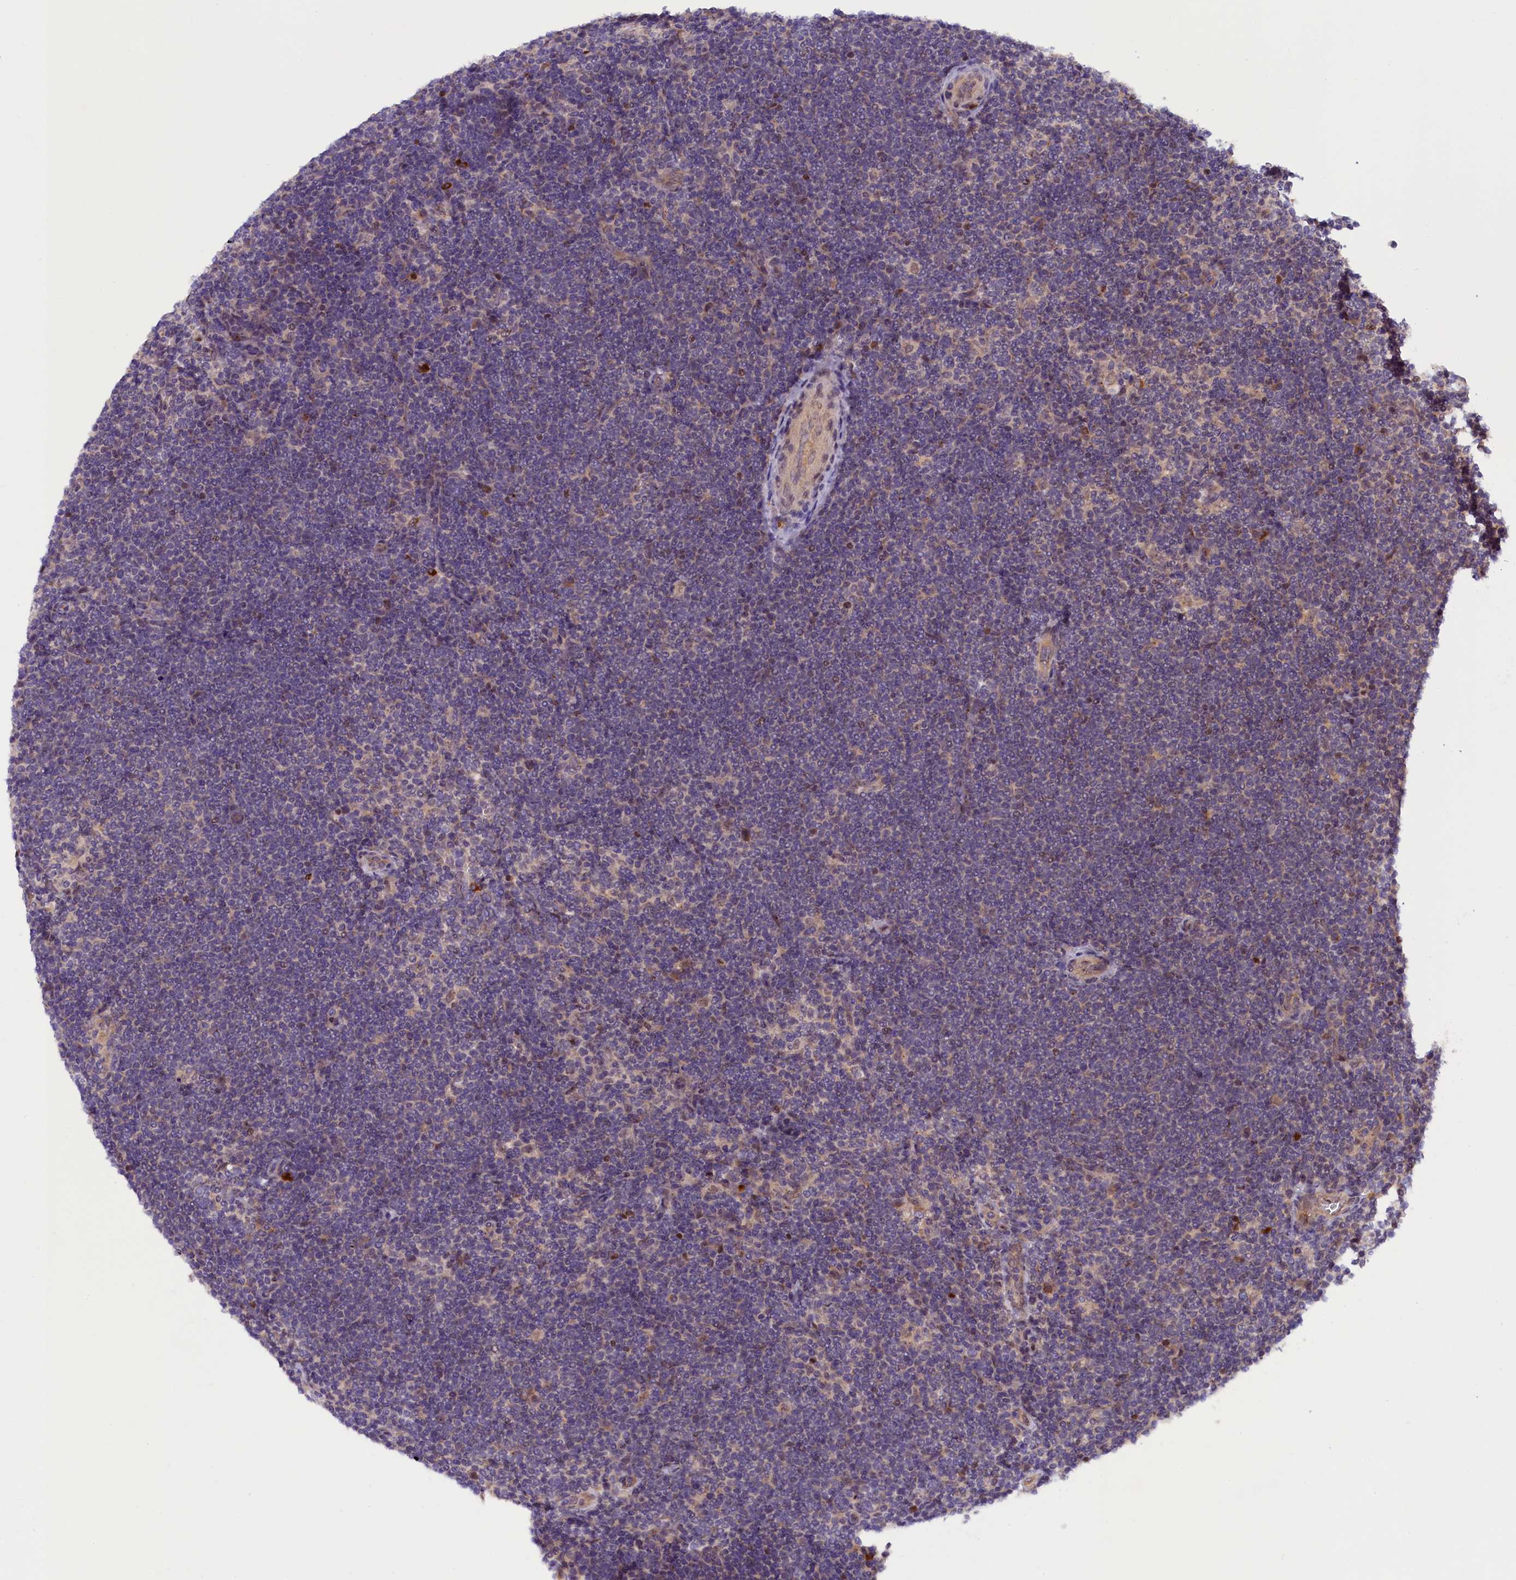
{"staining": {"intensity": "weak", "quantity": "<25%", "location": "cytoplasmic/membranous"}, "tissue": "lymphoma", "cell_type": "Tumor cells", "image_type": "cancer", "snomed": [{"axis": "morphology", "description": "Hodgkin's disease, NOS"}, {"axis": "topography", "description": "Lymph node"}], "caption": "Hodgkin's disease was stained to show a protein in brown. There is no significant expression in tumor cells.", "gene": "CCDC9B", "patient": {"sex": "female", "age": 57}}